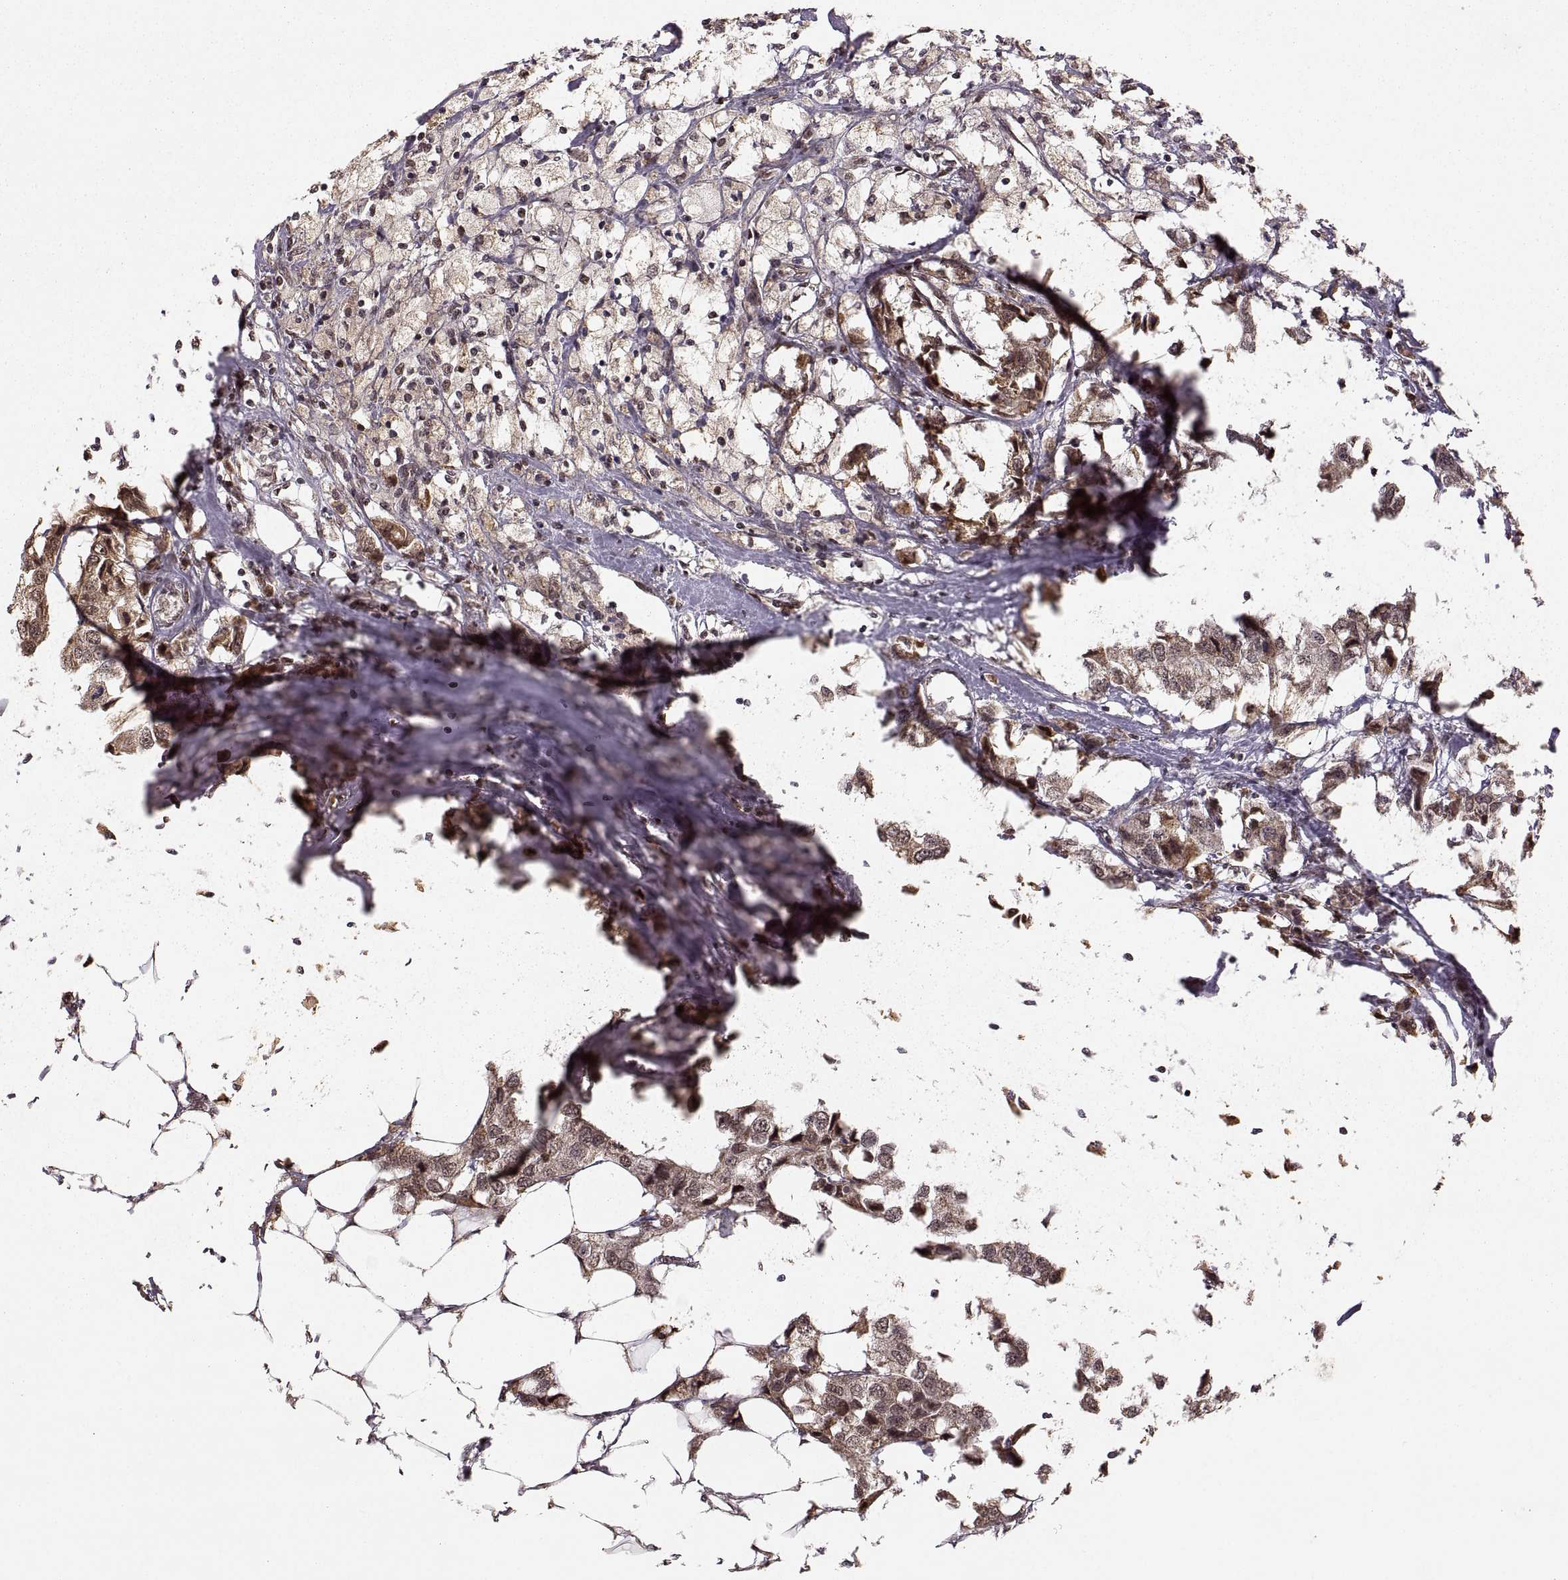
{"staining": {"intensity": "moderate", "quantity": ">75%", "location": "cytoplasmic/membranous,nuclear"}, "tissue": "breast cancer", "cell_type": "Tumor cells", "image_type": "cancer", "snomed": [{"axis": "morphology", "description": "Duct carcinoma"}, {"axis": "topography", "description": "Breast"}], "caption": "A histopathology image showing moderate cytoplasmic/membranous and nuclear staining in about >75% of tumor cells in breast cancer (invasive ductal carcinoma), as visualized by brown immunohistochemical staining.", "gene": "RFT1", "patient": {"sex": "female", "age": 80}}